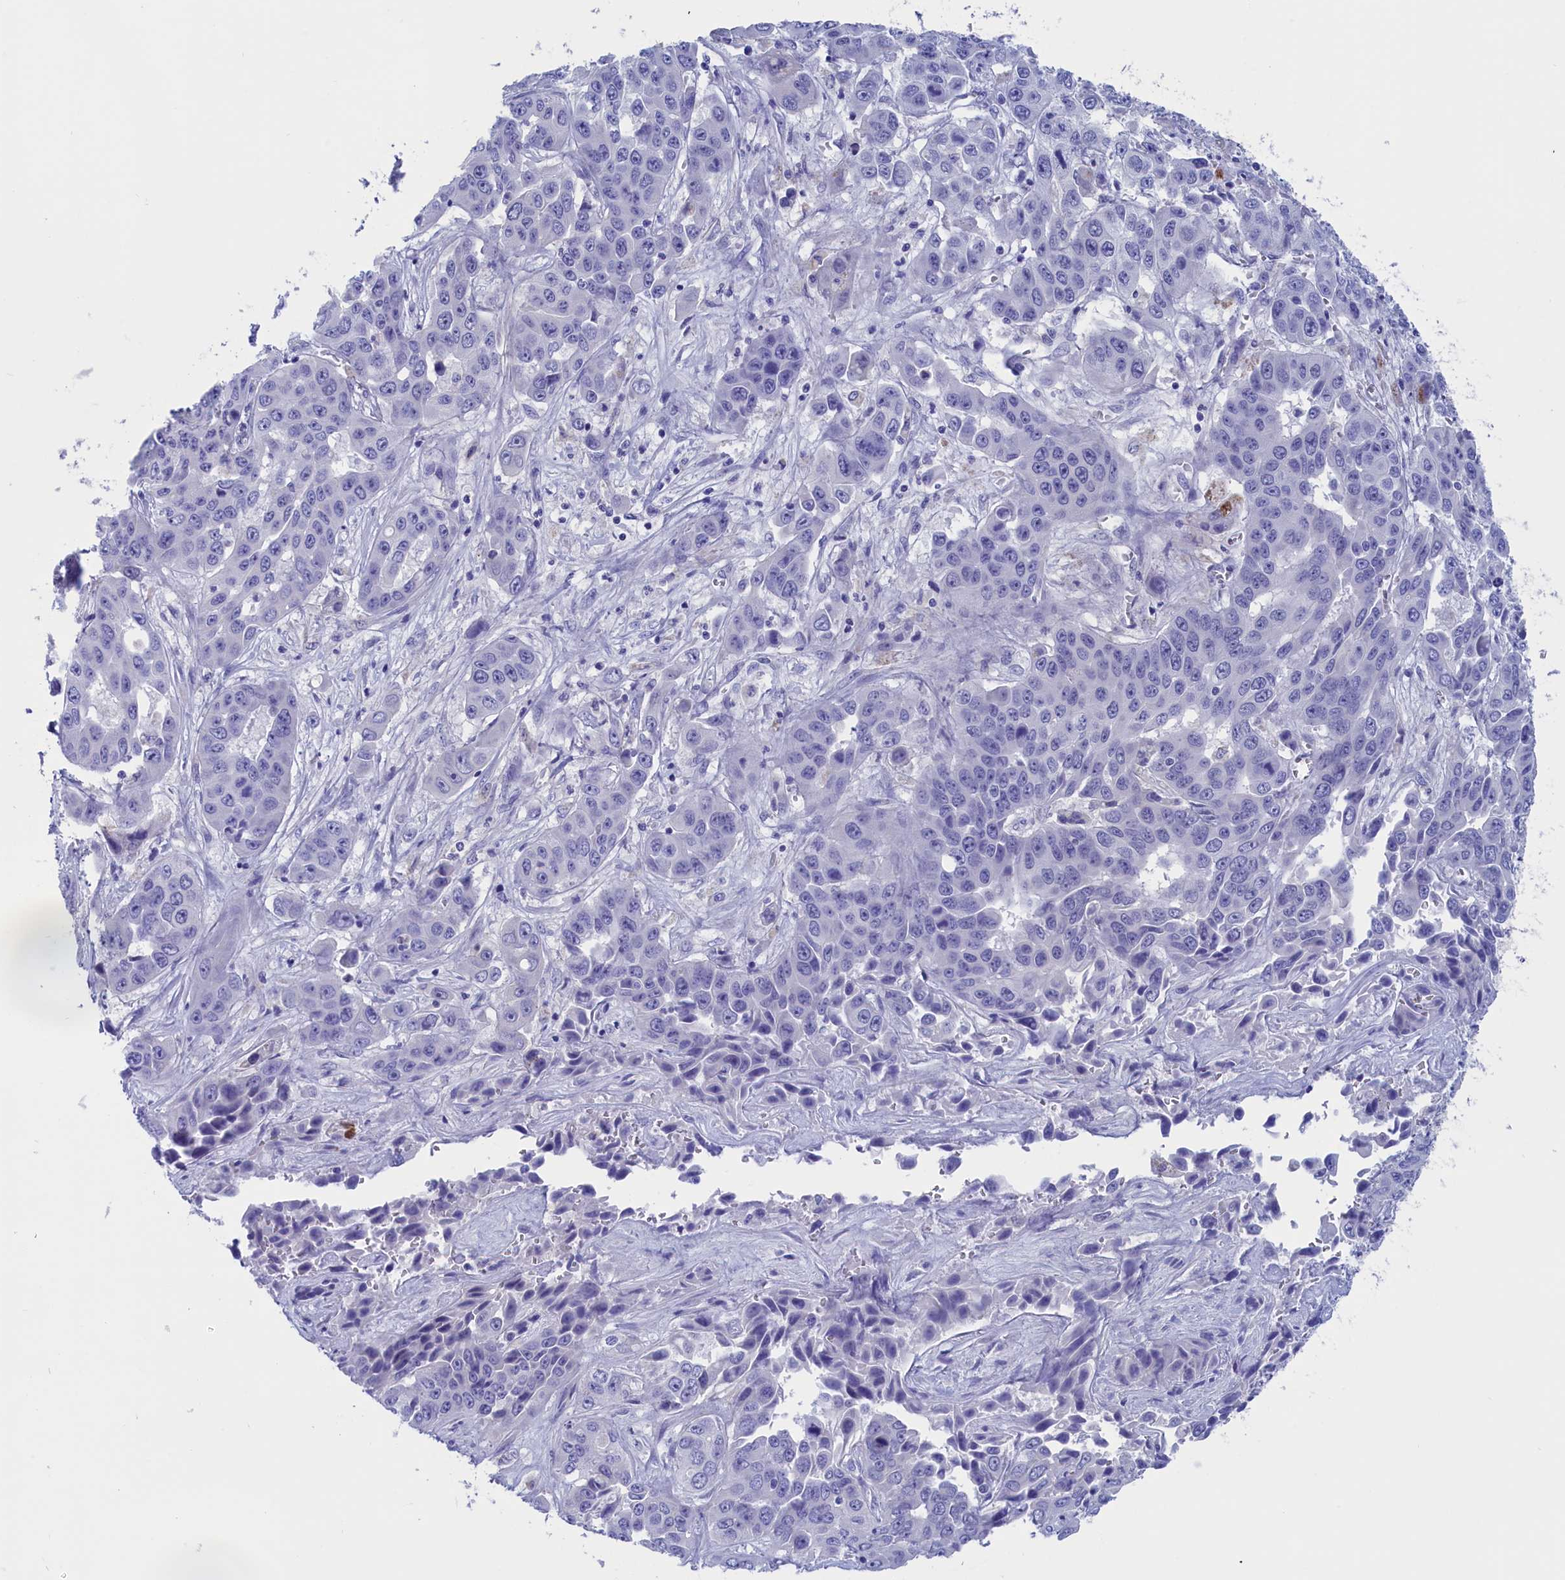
{"staining": {"intensity": "negative", "quantity": "none", "location": "none"}, "tissue": "liver cancer", "cell_type": "Tumor cells", "image_type": "cancer", "snomed": [{"axis": "morphology", "description": "Cholangiocarcinoma"}, {"axis": "topography", "description": "Liver"}], "caption": "The immunohistochemistry (IHC) image has no significant staining in tumor cells of liver cancer tissue.", "gene": "VPS35L", "patient": {"sex": "female", "age": 52}}